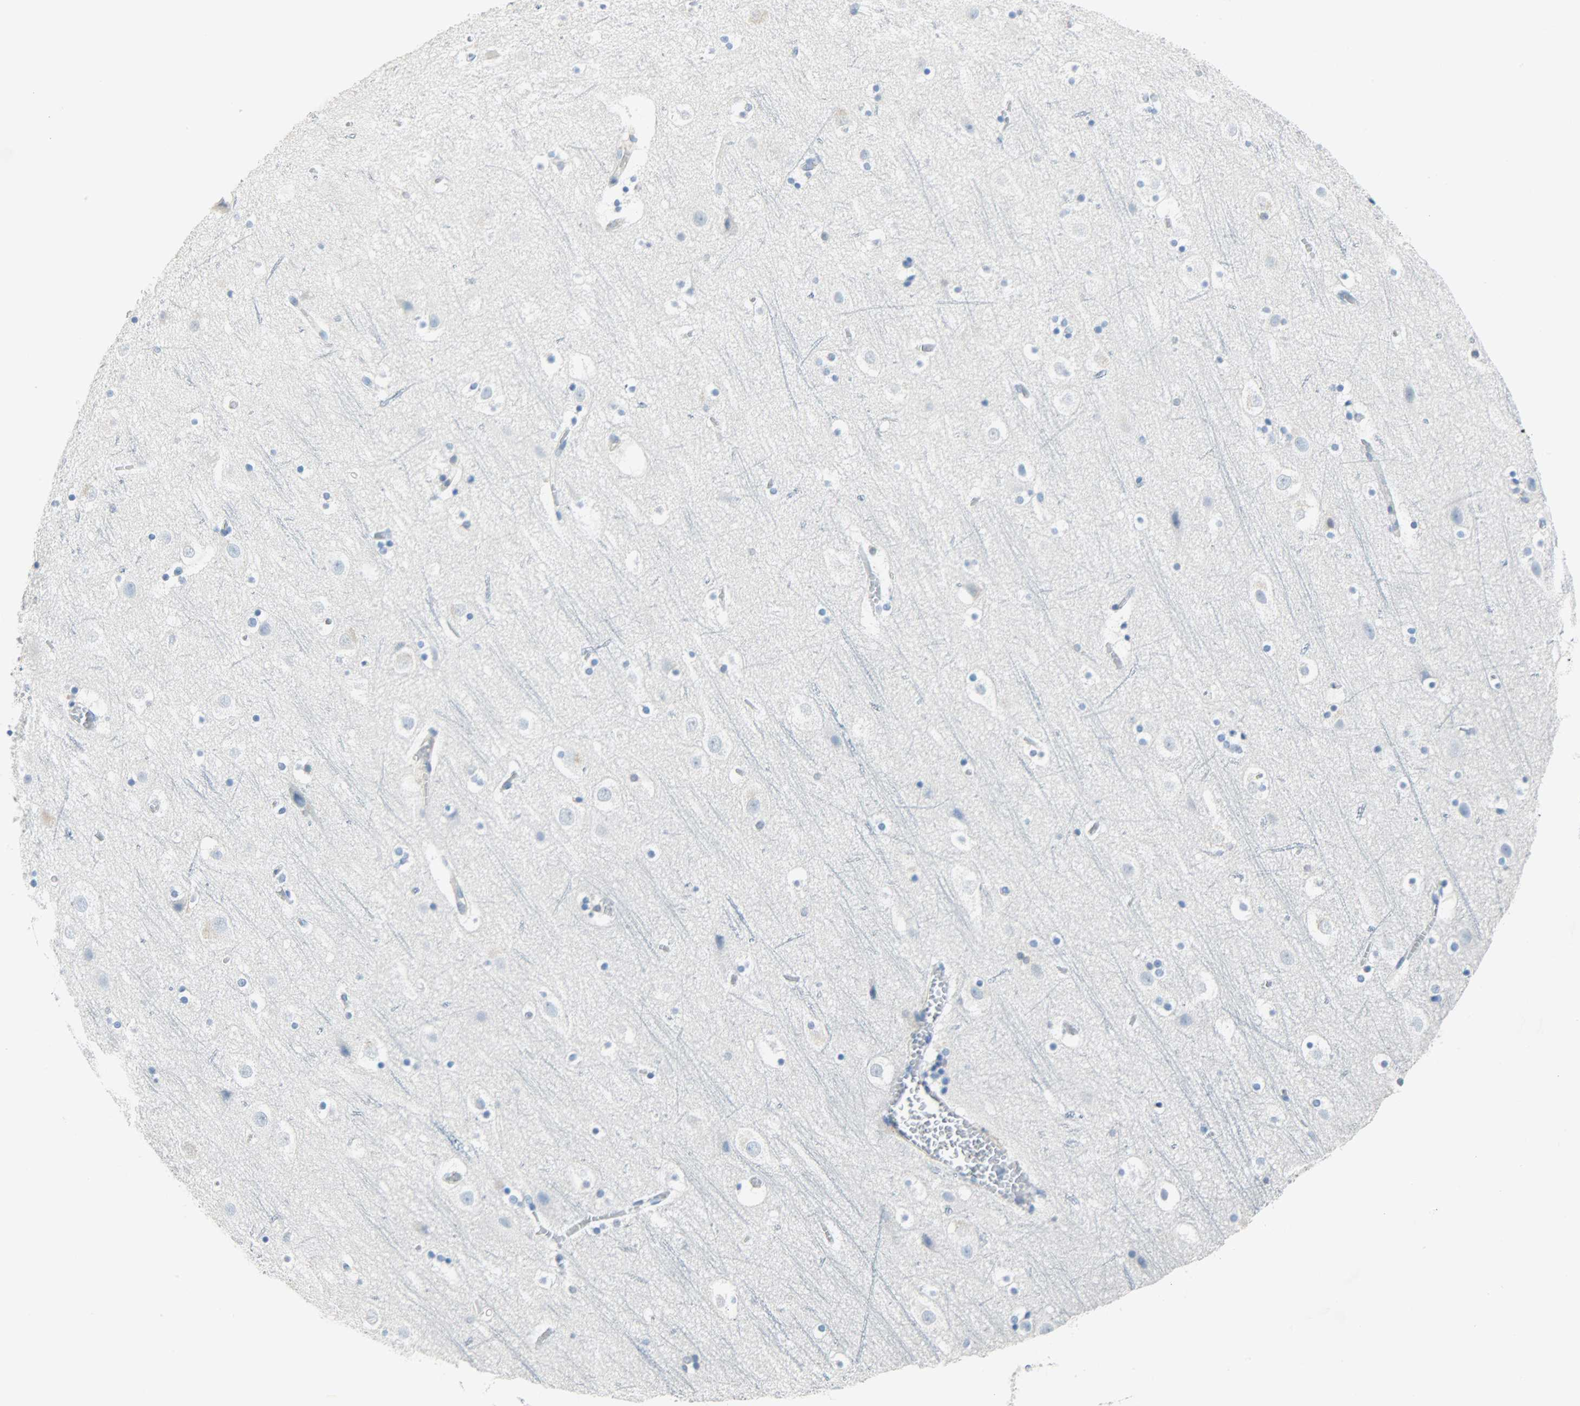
{"staining": {"intensity": "negative", "quantity": "none", "location": "none"}, "tissue": "cerebral cortex", "cell_type": "Endothelial cells", "image_type": "normal", "snomed": [{"axis": "morphology", "description": "Normal tissue, NOS"}, {"axis": "topography", "description": "Cerebral cortex"}], "caption": "Immunohistochemical staining of normal human cerebral cortex demonstrates no significant expression in endothelial cells.", "gene": "EIF4EBP1", "patient": {"sex": "male", "age": 45}}